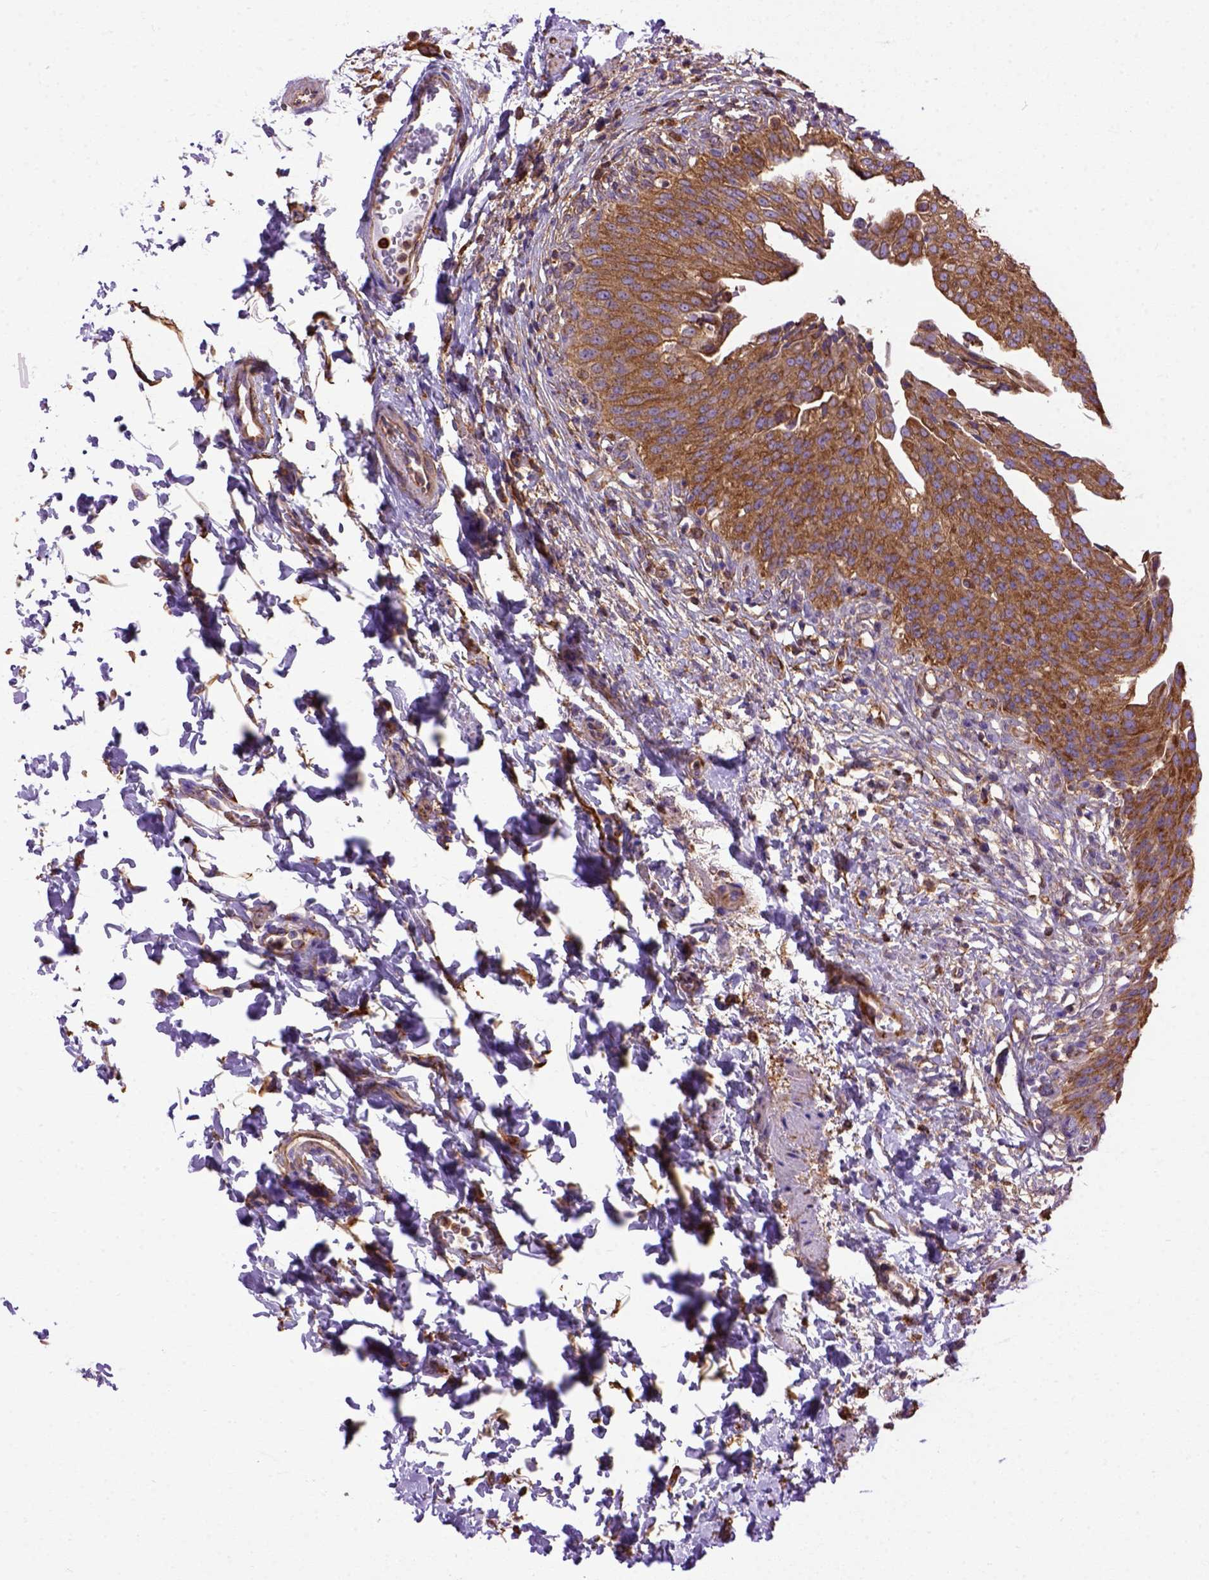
{"staining": {"intensity": "strong", "quantity": ">75%", "location": "cytoplasmic/membranous"}, "tissue": "urinary bladder", "cell_type": "Urothelial cells", "image_type": "normal", "snomed": [{"axis": "morphology", "description": "Normal tissue, NOS"}, {"axis": "topography", "description": "Urinary bladder"}, {"axis": "topography", "description": "Peripheral nerve tissue"}], "caption": "Urothelial cells exhibit strong cytoplasmic/membranous staining in approximately >75% of cells in normal urinary bladder.", "gene": "MVP", "patient": {"sex": "female", "age": 60}}